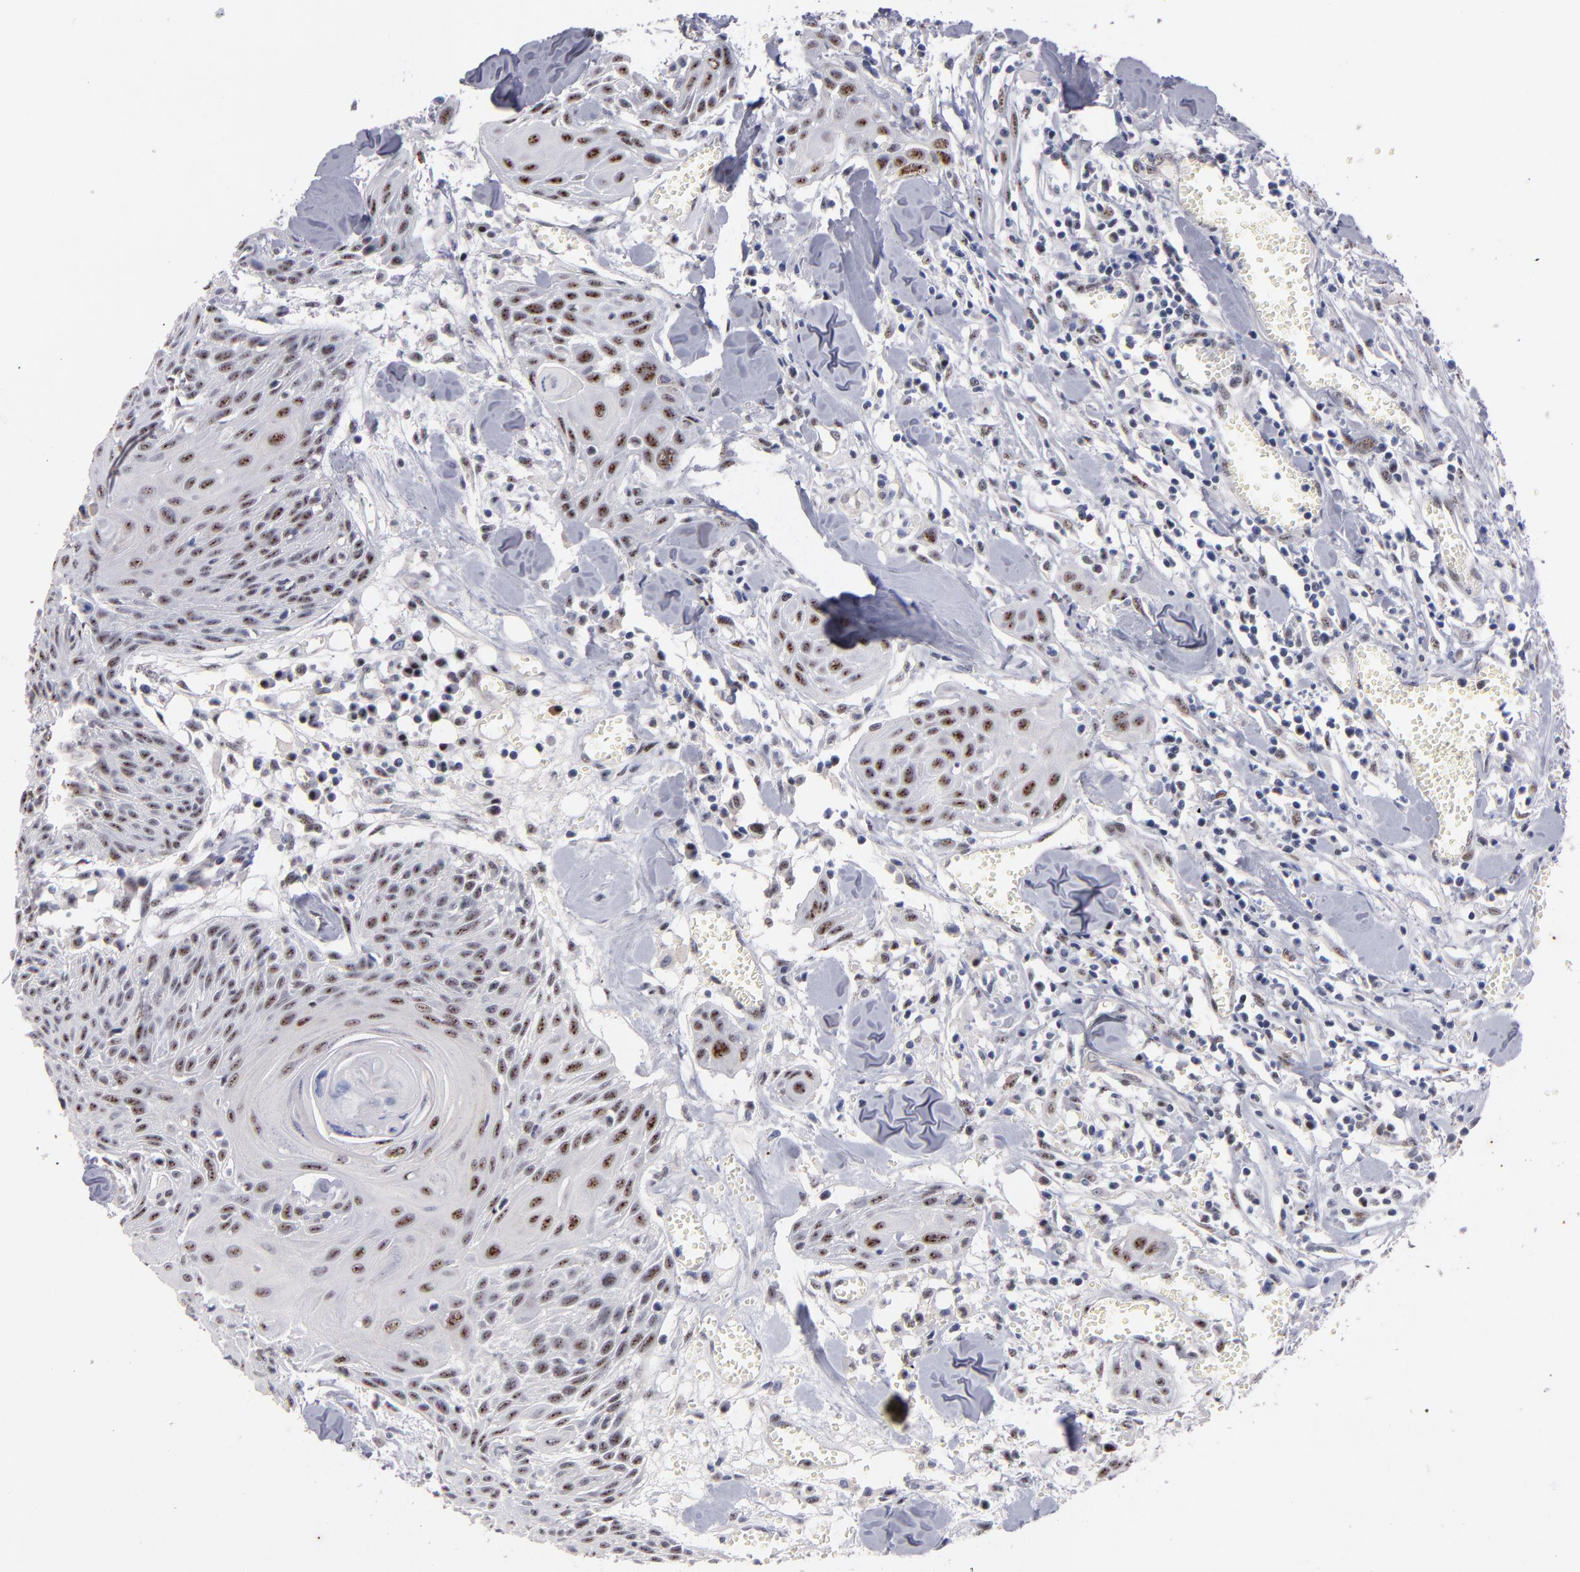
{"staining": {"intensity": "moderate", "quantity": "25%-75%", "location": "nuclear"}, "tissue": "head and neck cancer", "cell_type": "Tumor cells", "image_type": "cancer", "snomed": [{"axis": "morphology", "description": "Squamous cell carcinoma, NOS"}, {"axis": "morphology", "description": "Squamous cell carcinoma, metastatic, NOS"}, {"axis": "topography", "description": "Lymph node"}, {"axis": "topography", "description": "Salivary gland"}, {"axis": "topography", "description": "Head-Neck"}], "caption": "Tumor cells exhibit medium levels of moderate nuclear staining in approximately 25%-75% of cells in head and neck metastatic squamous cell carcinoma.", "gene": "RAF1", "patient": {"sex": "female", "age": 74}}